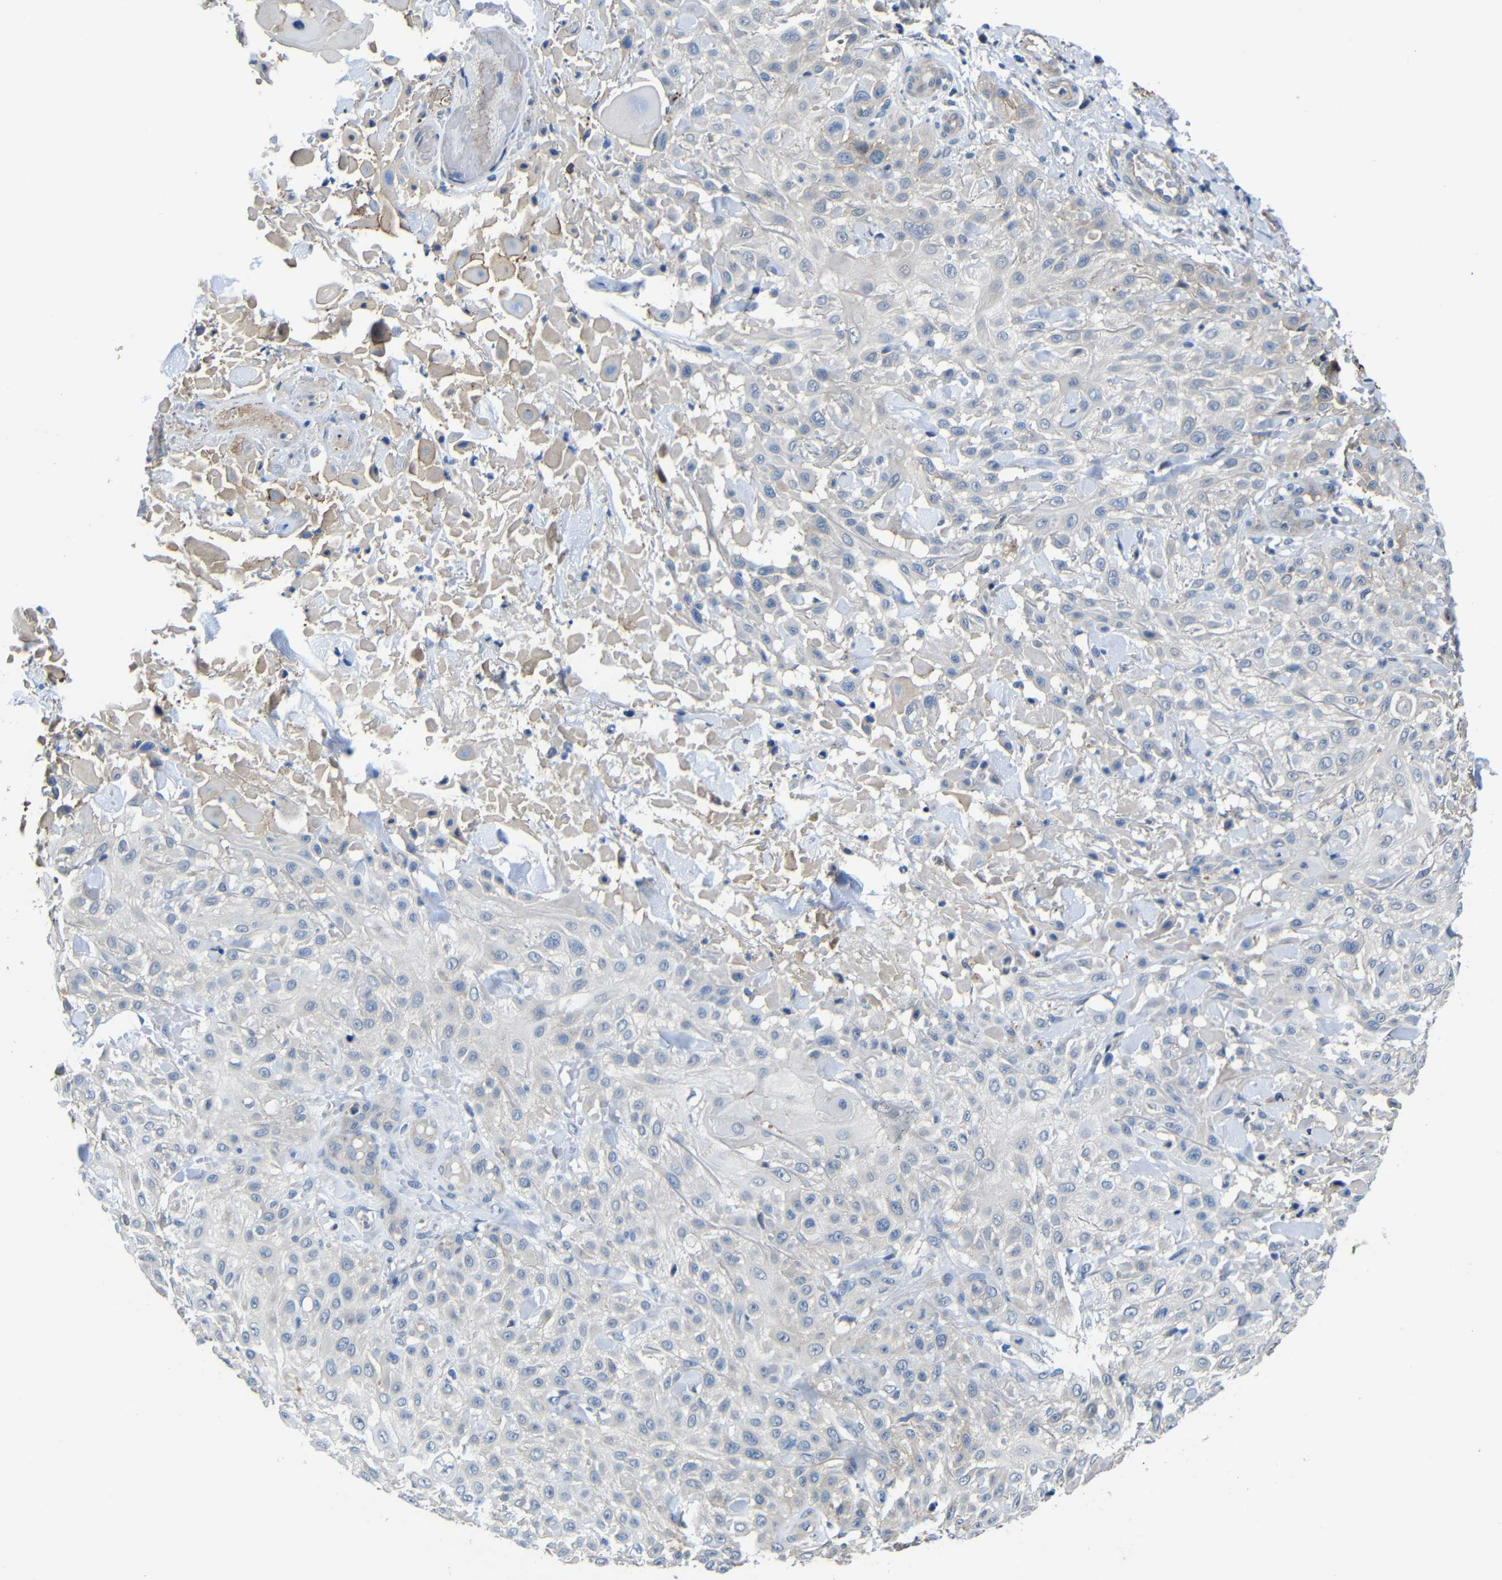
{"staining": {"intensity": "weak", "quantity": "<25%", "location": "cytoplasmic/membranous"}, "tissue": "skin cancer", "cell_type": "Tumor cells", "image_type": "cancer", "snomed": [{"axis": "morphology", "description": "Squamous cell carcinoma, NOS"}, {"axis": "topography", "description": "Skin"}], "caption": "Human skin cancer (squamous cell carcinoma) stained for a protein using IHC exhibits no positivity in tumor cells.", "gene": "ZNF90", "patient": {"sex": "female", "age": 42}}